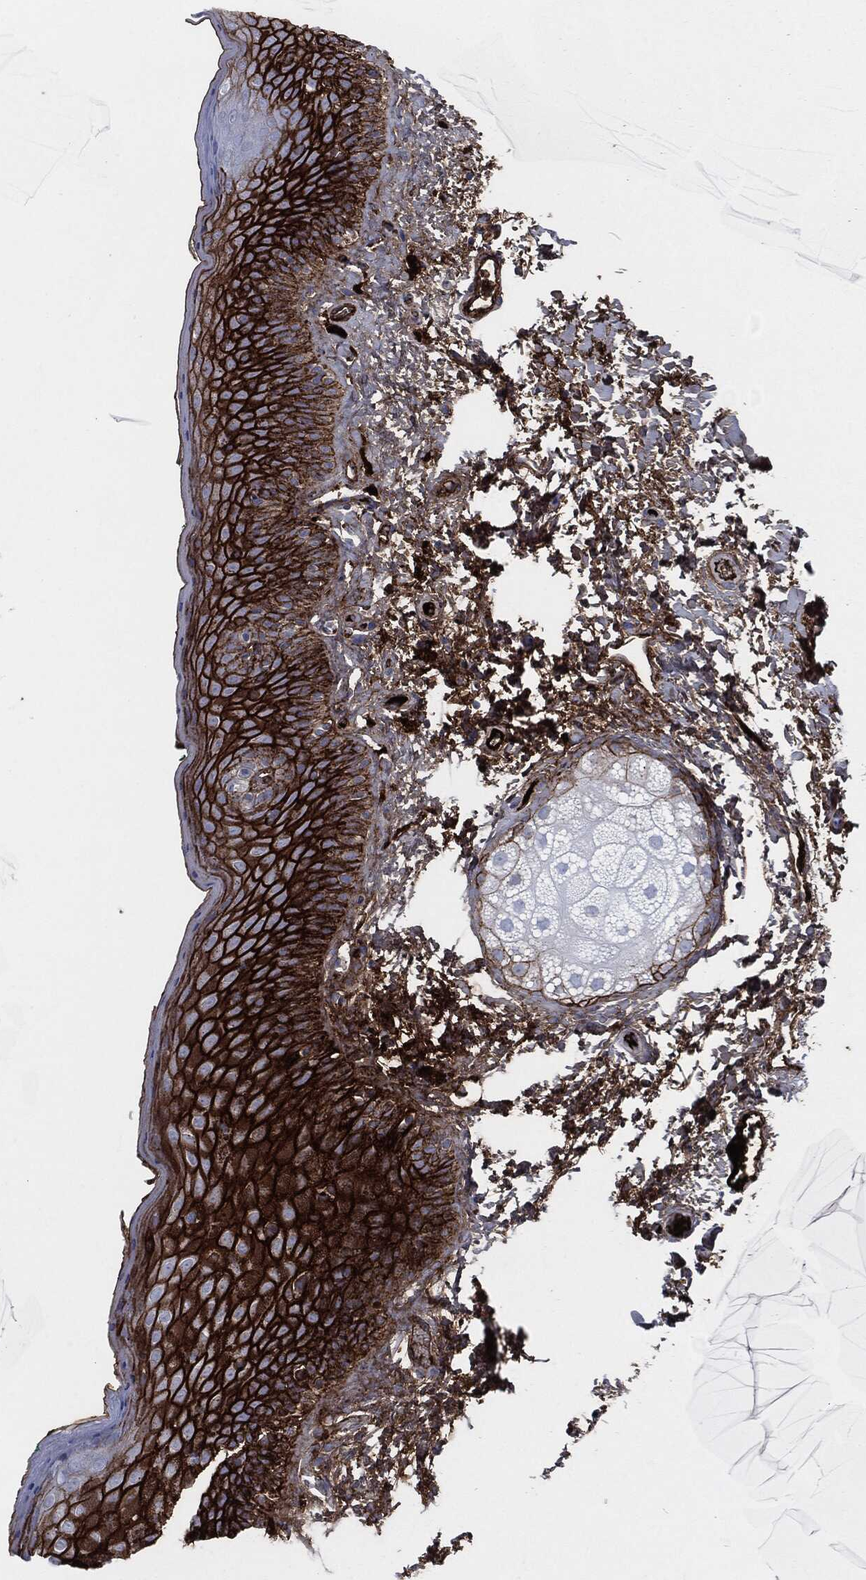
{"staining": {"intensity": "strong", "quantity": "25%-75%", "location": "cytoplasmic/membranous"}, "tissue": "vagina", "cell_type": "Squamous epithelial cells", "image_type": "normal", "snomed": [{"axis": "morphology", "description": "Normal tissue, NOS"}, {"axis": "topography", "description": "Vagina"}], "caption": "Protein expression analysis of benign vagina reveals strong cytoplasmic/membranous positivity in about 25%-75% of squamous epithelial cells. The staining was performed using DAB, with brown indicating positive protein expression. Nuclei are stained blue with hematoxylin.", "gene": "APOB", "patient": {"sex": "female", "age": 66}}